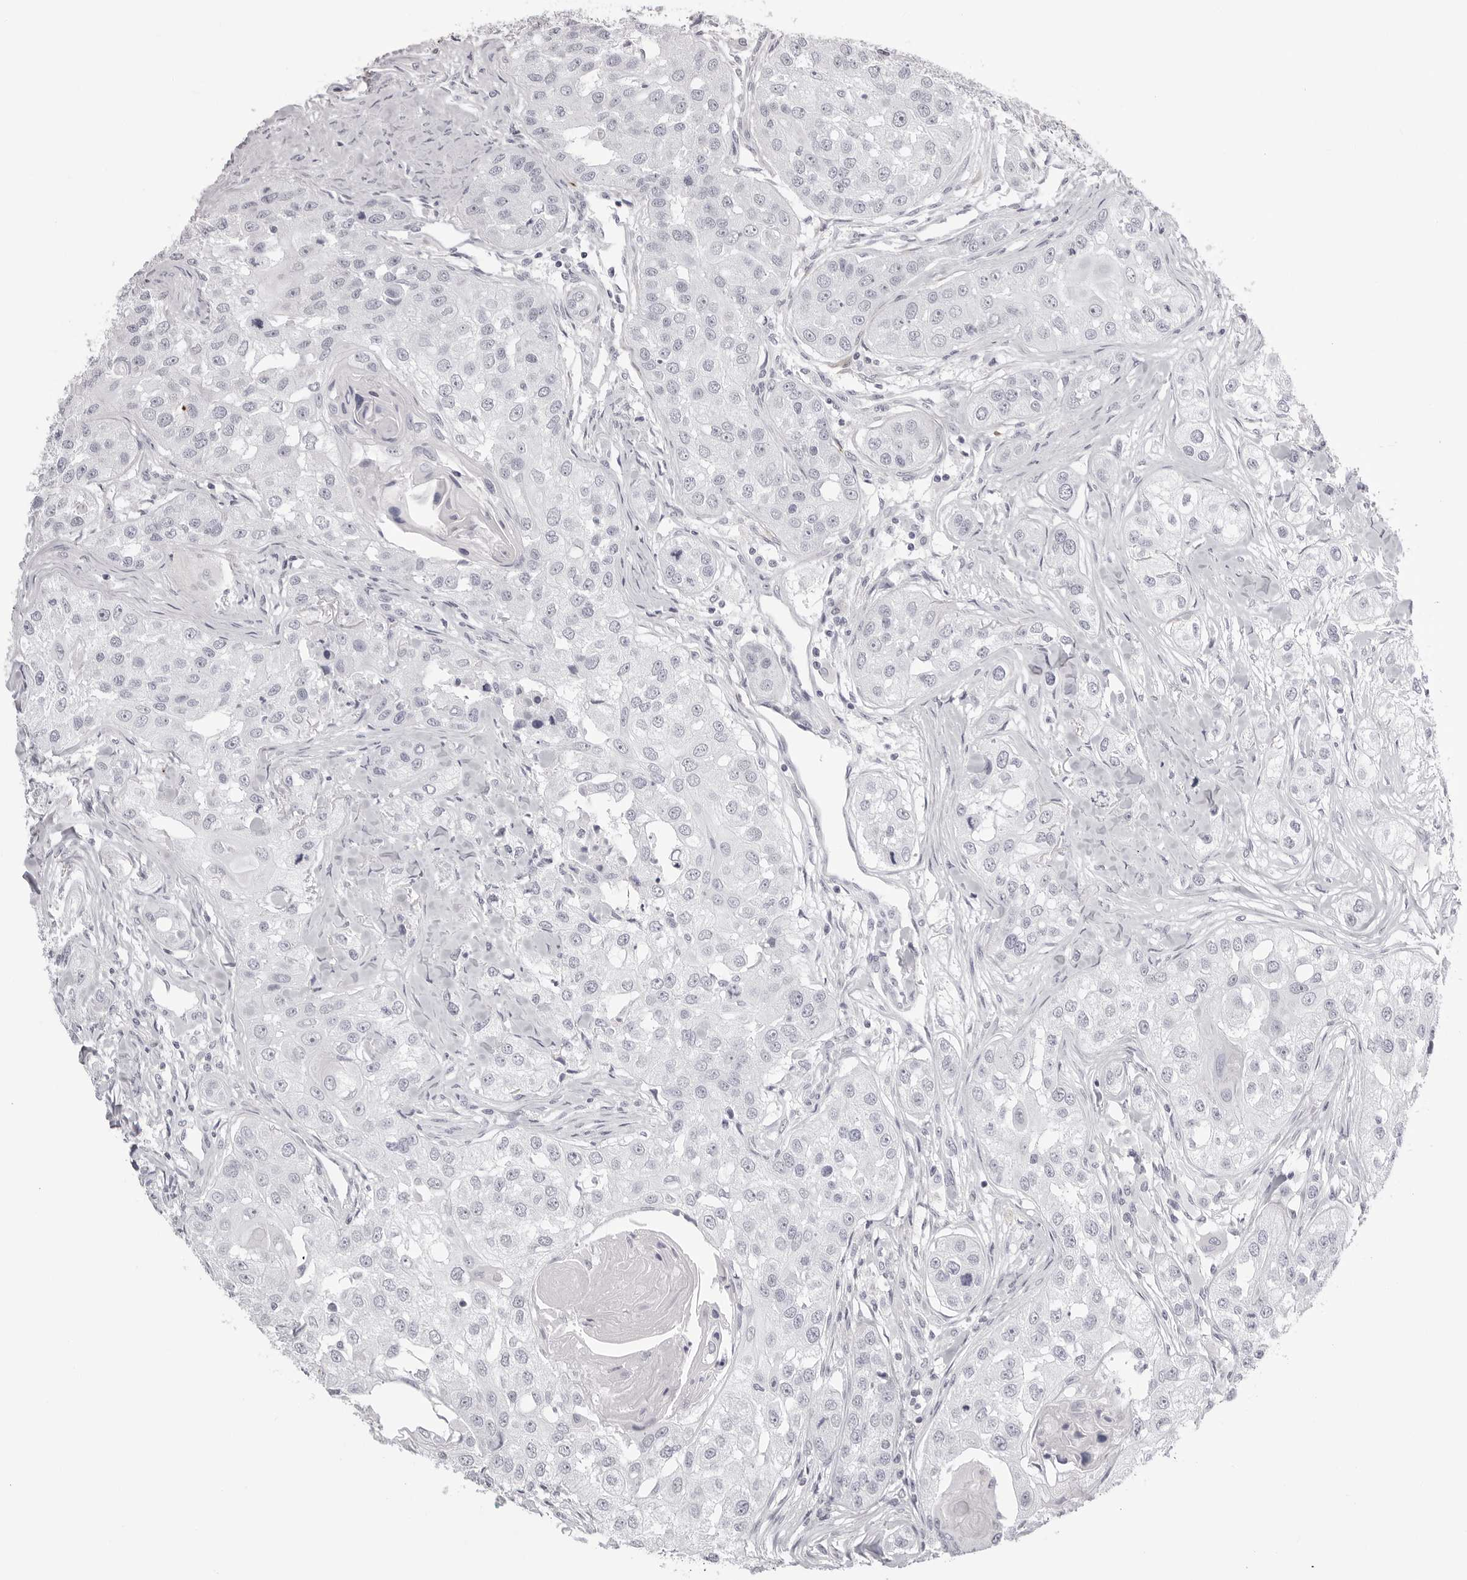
{"staining": {"intensity": "negative", "quantity": "none", "location": "none"}, "tissue": "head and neck cancer", "cell_type": "Tumor cells", "image_type": "cancer", "snomed": [{"axis": "morphology", "description": "Normal tissue, NOS"}, {"axis": "morphology", "description": "Squamous cell carcinoma, NOS"}, {"axis": "topography", "description": "Skeletal muscle"}, {"axis": "topography", "description": "Head-Neck"}], "caption": "The image exhibits no significant expression in tumor cells of head and neck squamous cell carcinoma.", "gene": "CST1", "patient": {"sex": "male", "age": 51}}